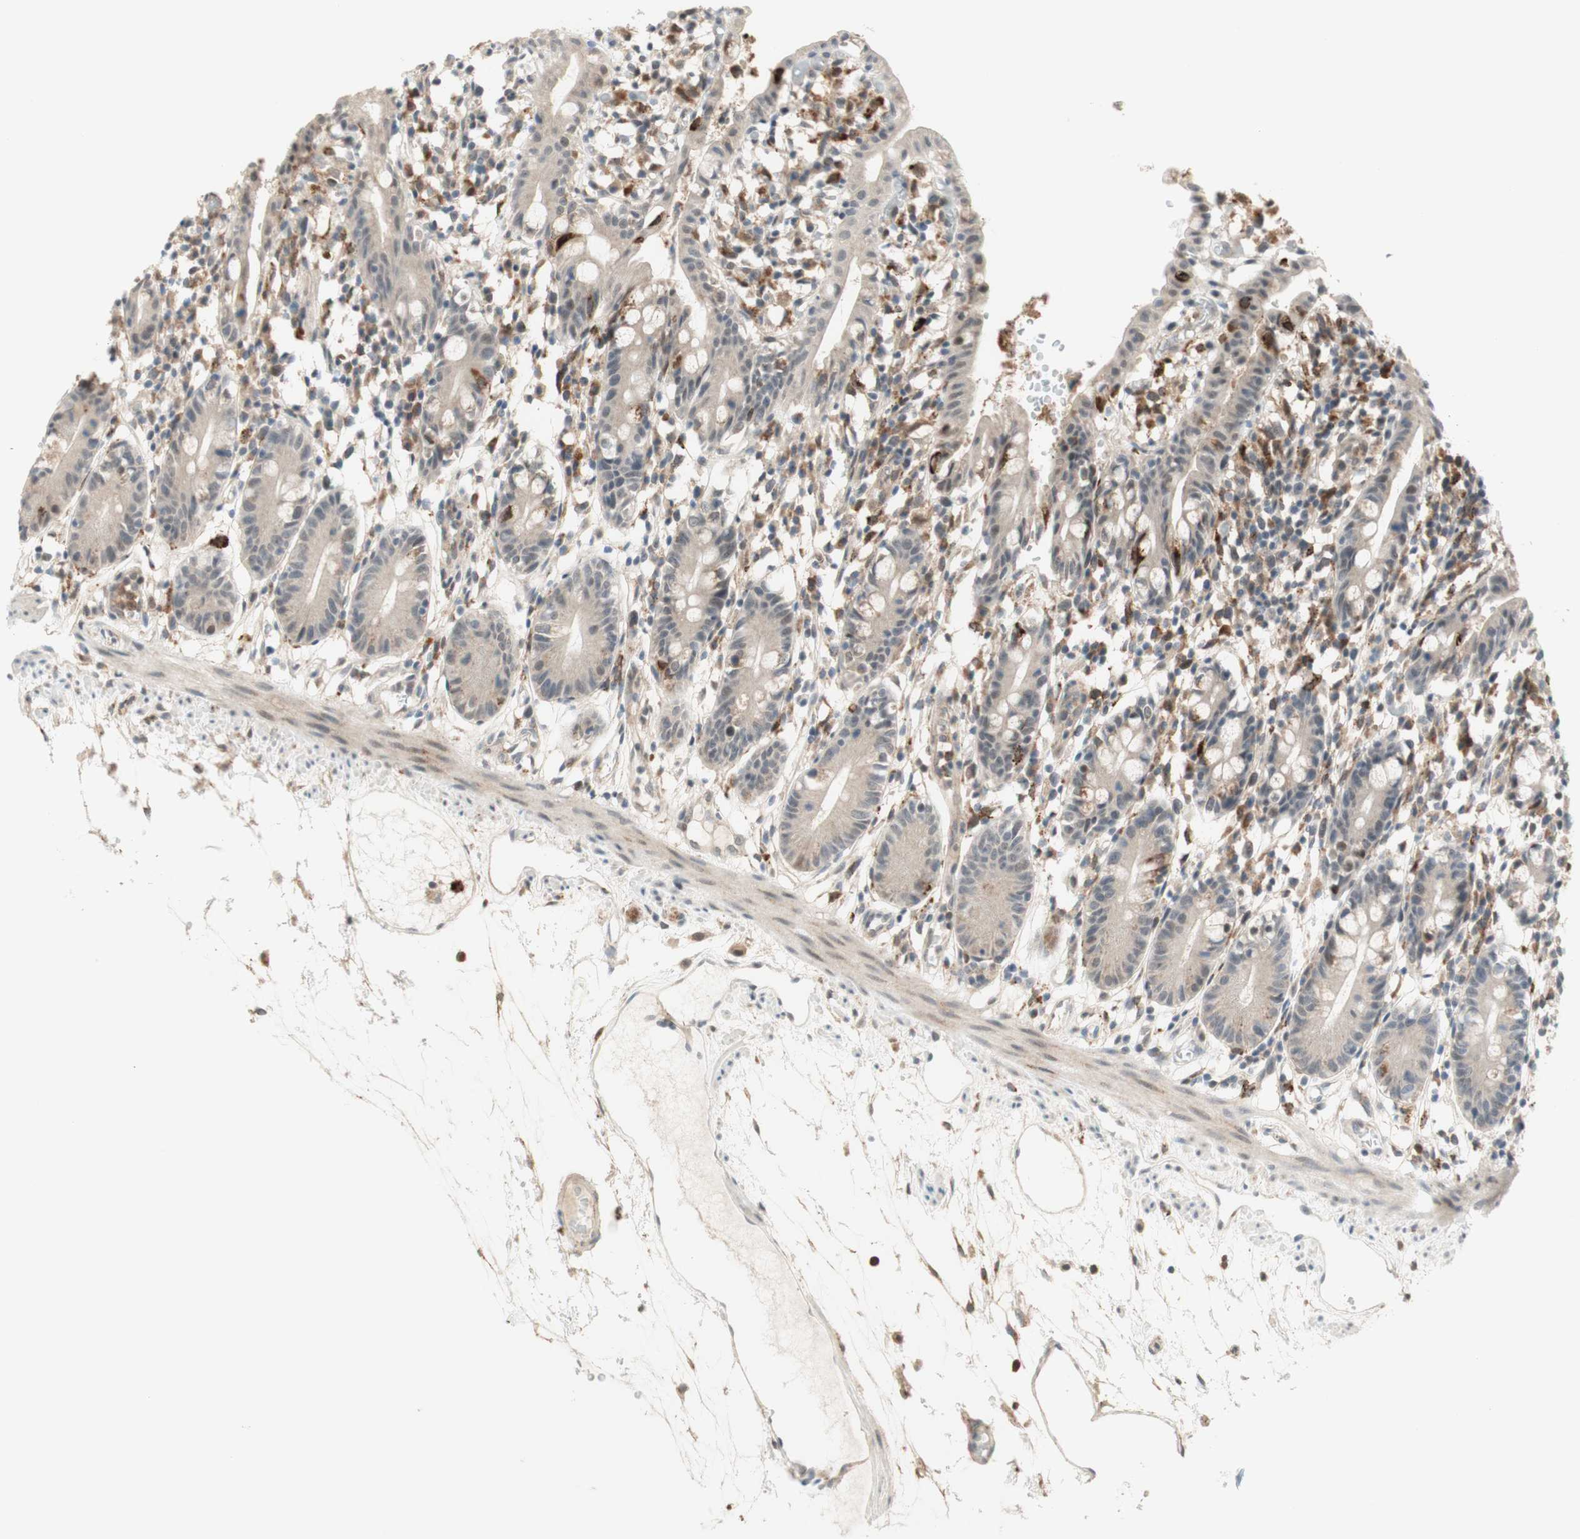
{"staining": {"intensity": "weak", "quantity": "25%-75%", "location": "none"}, "tissue": "small intestine", "cell_type": "Glandular cells", "image_type": "normal", "snomed": [{"axis": "morphology", "description": "Normal tissue, NOS"}, {"axis": "morphology", "description": "Cystadenocarcinoma, serous, Metastatic site"}, {"axis": "topography", "description": "Small intestine"}], "caption": "A micrograph of human small intestine stained for a protein reveals weak None brown staining in glandular cells.", "gene": "GAPT", "patient": {"sex": "female", "age": 61}}